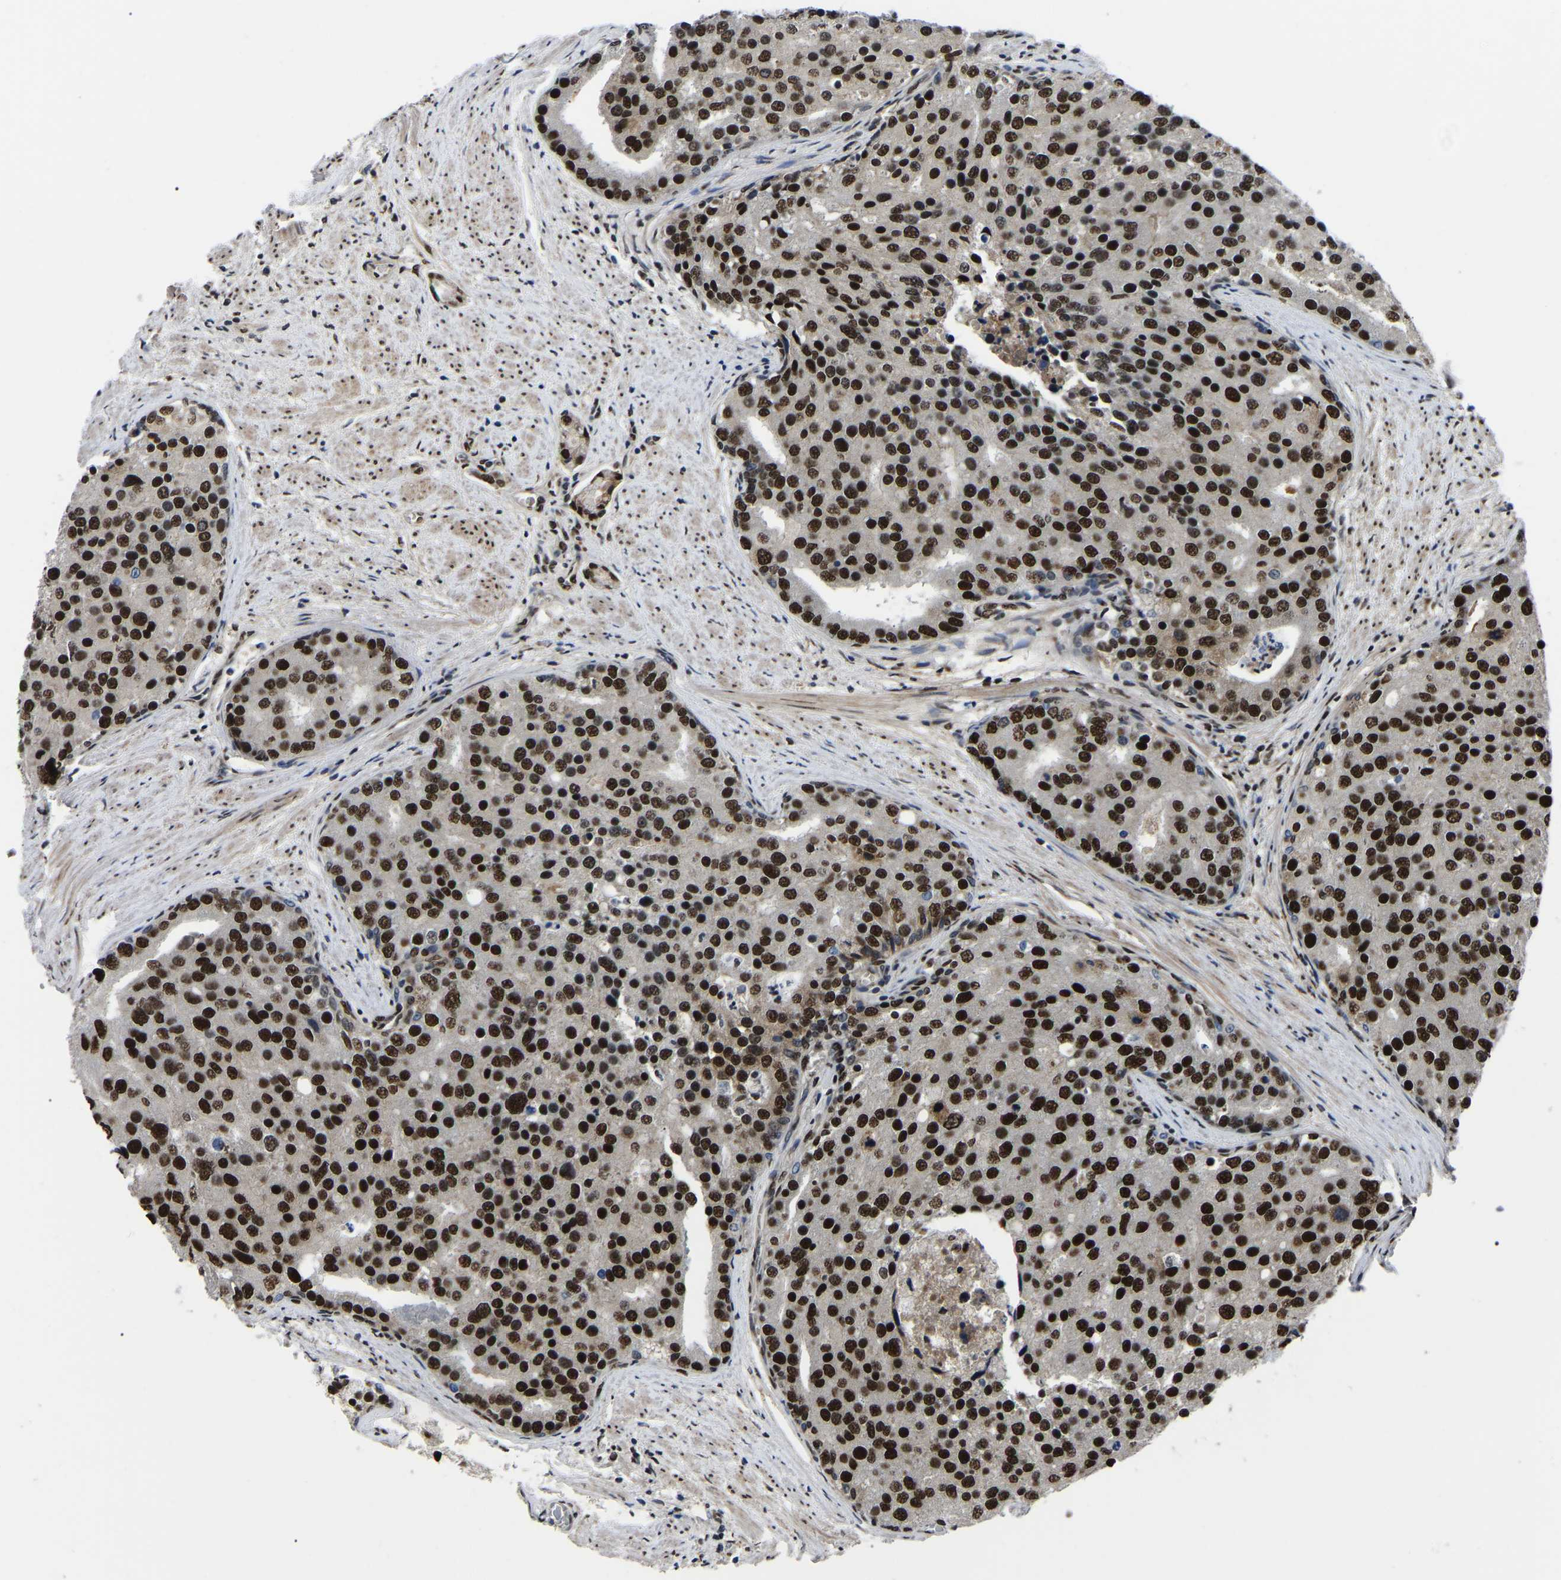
{"staining": {"intensity": "strong", "quantity": ">75%", "location": "nuclear"}, "tissue": "prostate cancer", "cell_type": "Tumor cells", "image_type": "cancer", "snomed": [{"axis": "morphology", "description": "Adenocarcinoma, High grade"}, {"axis": "topography", "description": "Prostate"}], "caption": "Prostate cancer was stained to show a protein in brown. There is high levels of strong nuclear expression in about >75% of tumor cells. (DAB IHC with brightfield microscopy, high magnification).", "gene": "TRIM35", "patient": {"sex": "male", "age": 50}}